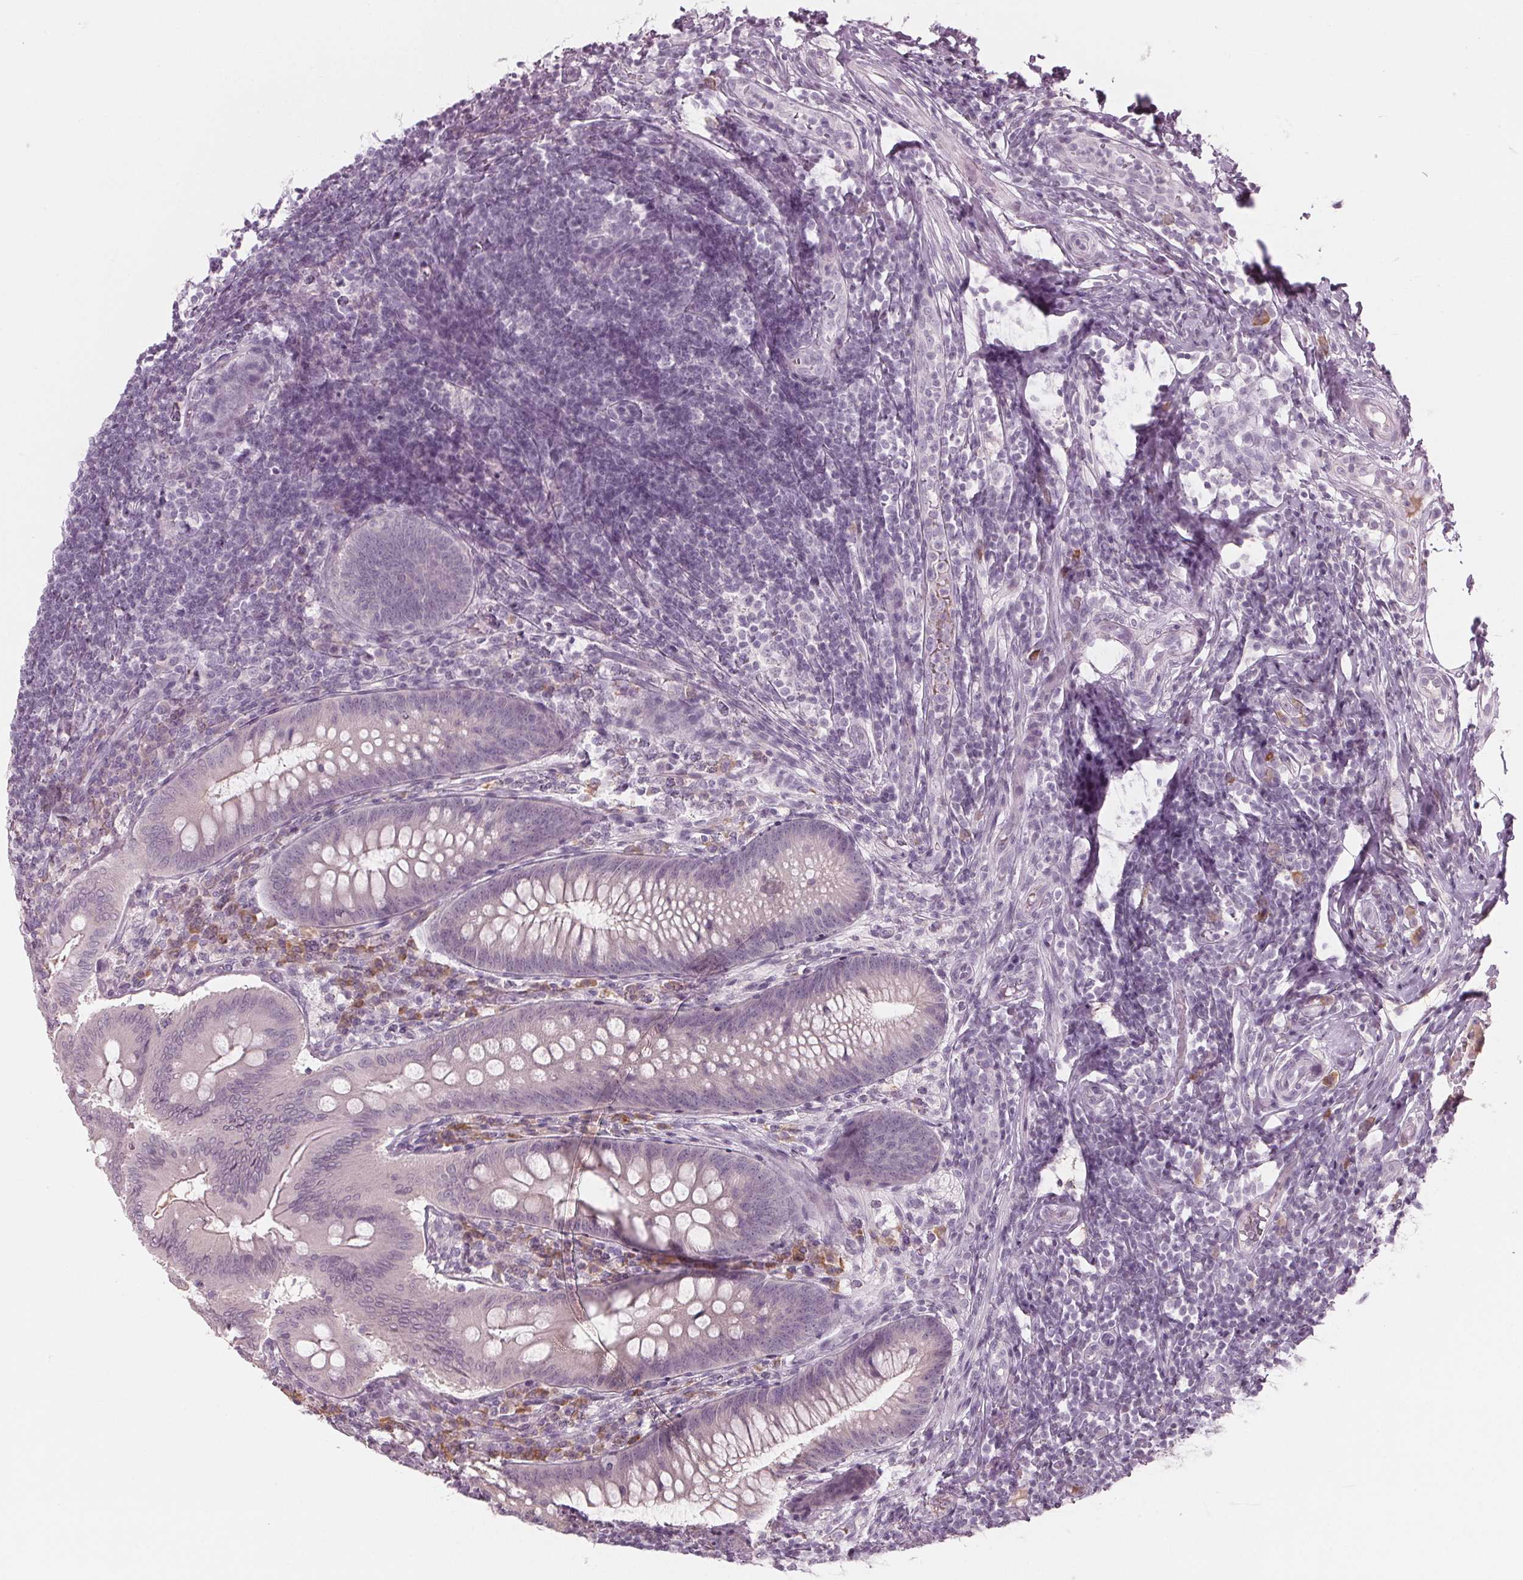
{"staining": {"intensity": "negative", "quantity": "none", "location": "none"}, "tissue": "appendix", "cell_type": "Glandular cells", "image_type": "normal", "snomed": [{"axis": "morphology", "description": "Normal tissue, NOS"}, {"axis": "morphology", "description": "Inflammation, NOS"}, {"axis": "topography", "description": "Appendix"}], "caption": "This histopathology image is of normal appendix stained with IHC to label a protein in brown with the nuclei are counter-stained blue. There is no staining in glandular cells. (Brightfield microscopy of DAB immunohistochemistry (IHC) at high magnification).", "gene": "CXCL16", "patient": {"sex": "male", "age": 16}}